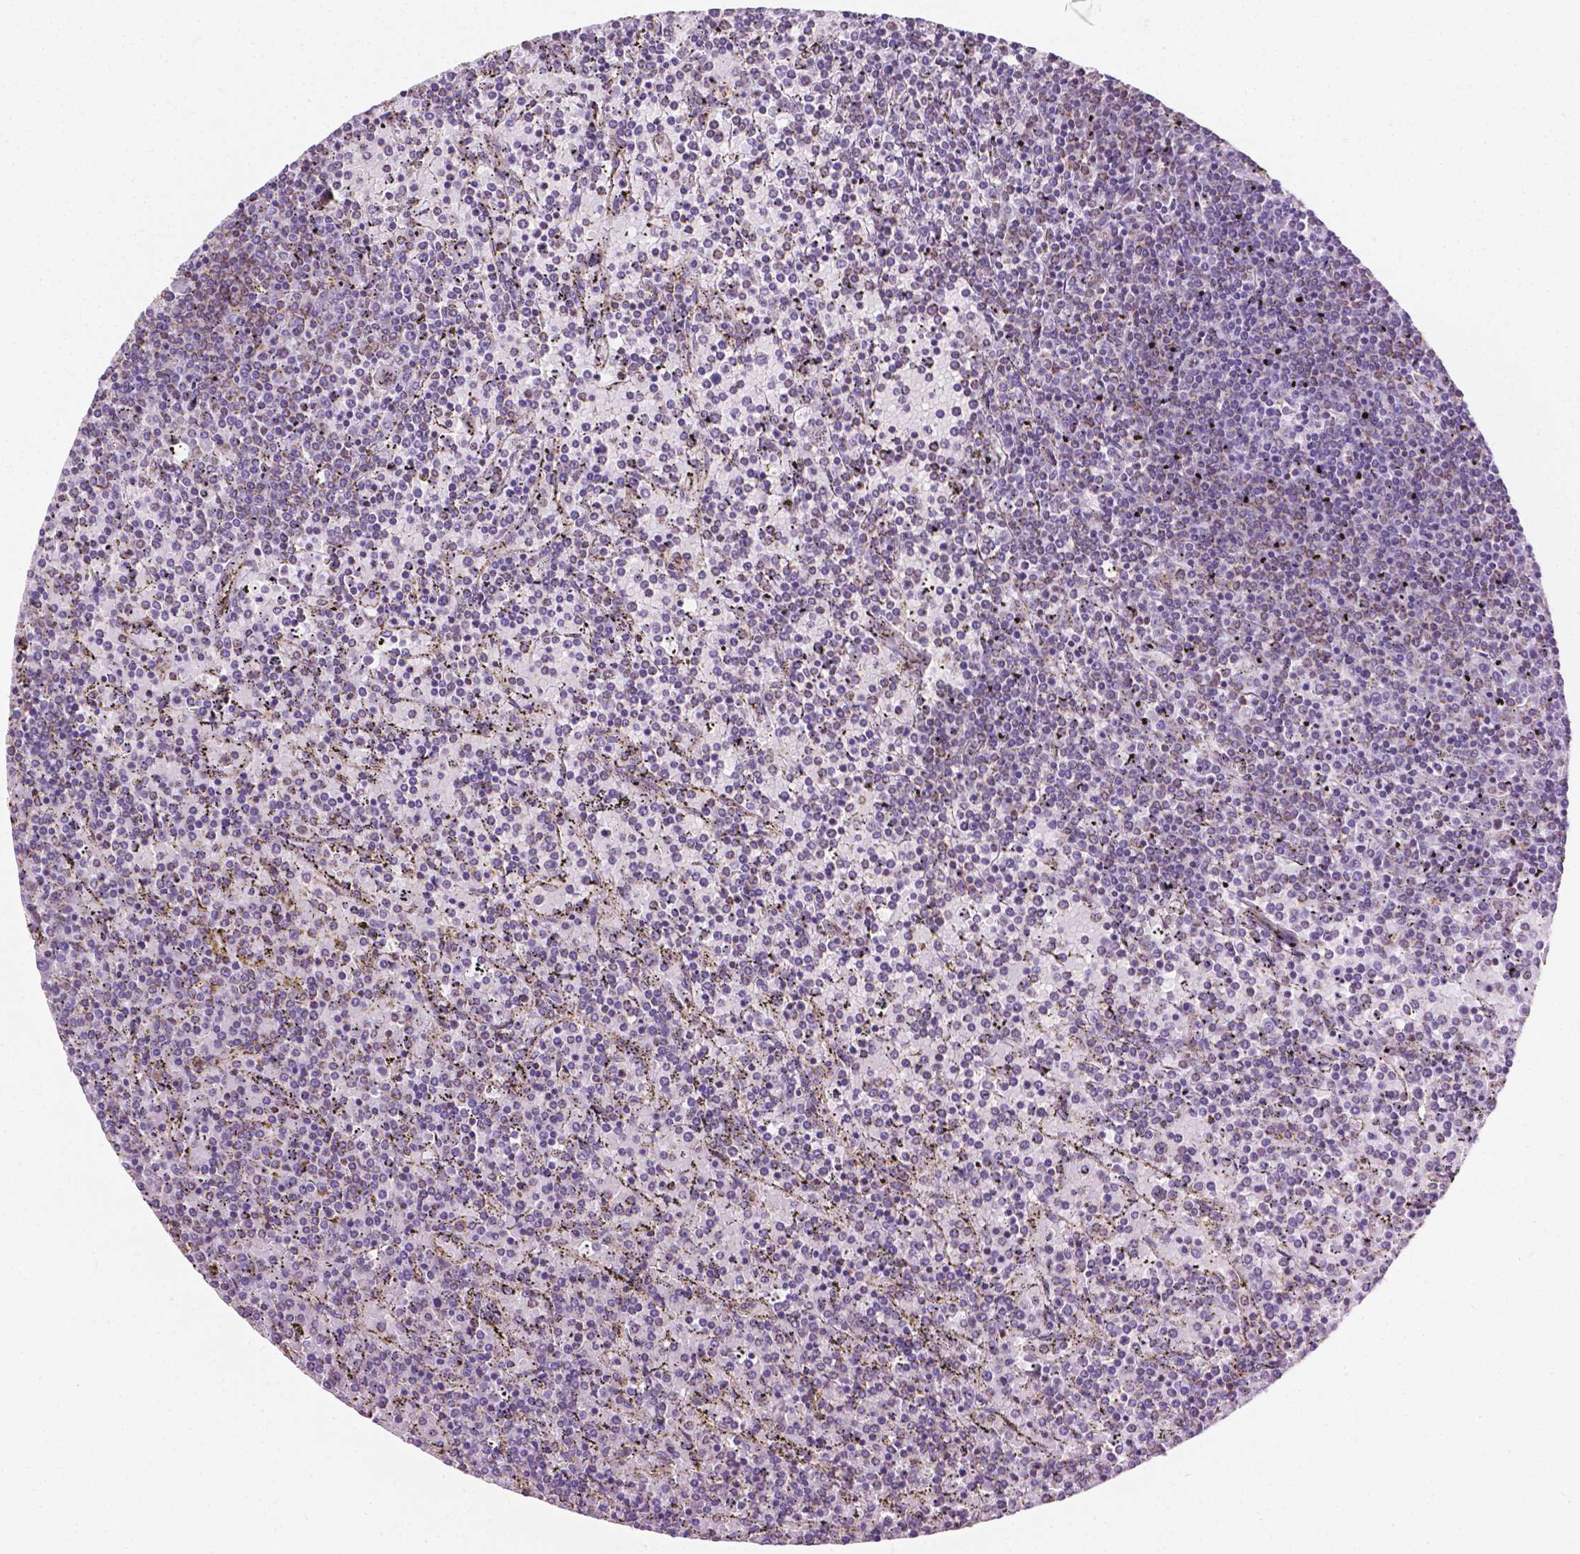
{"staining": {"intensity": "negative", "quantity": "none", "location": "none"}, "tissue": "lymphoma", "cell_type": "Tumor cells", "image_type": "cancer", "snomed": [{"axis": "morphology", "description": "Malignant lymphoma, non-Hodgkin's type, Low grade"}, {"axis": "topography", "description": "Spleen"}], "caption": "A histopathology image of human lymphoma is negative for staining in tumor cells.", "gene": "RMDN3", "patient": {"sex": "female", "age": 77}}